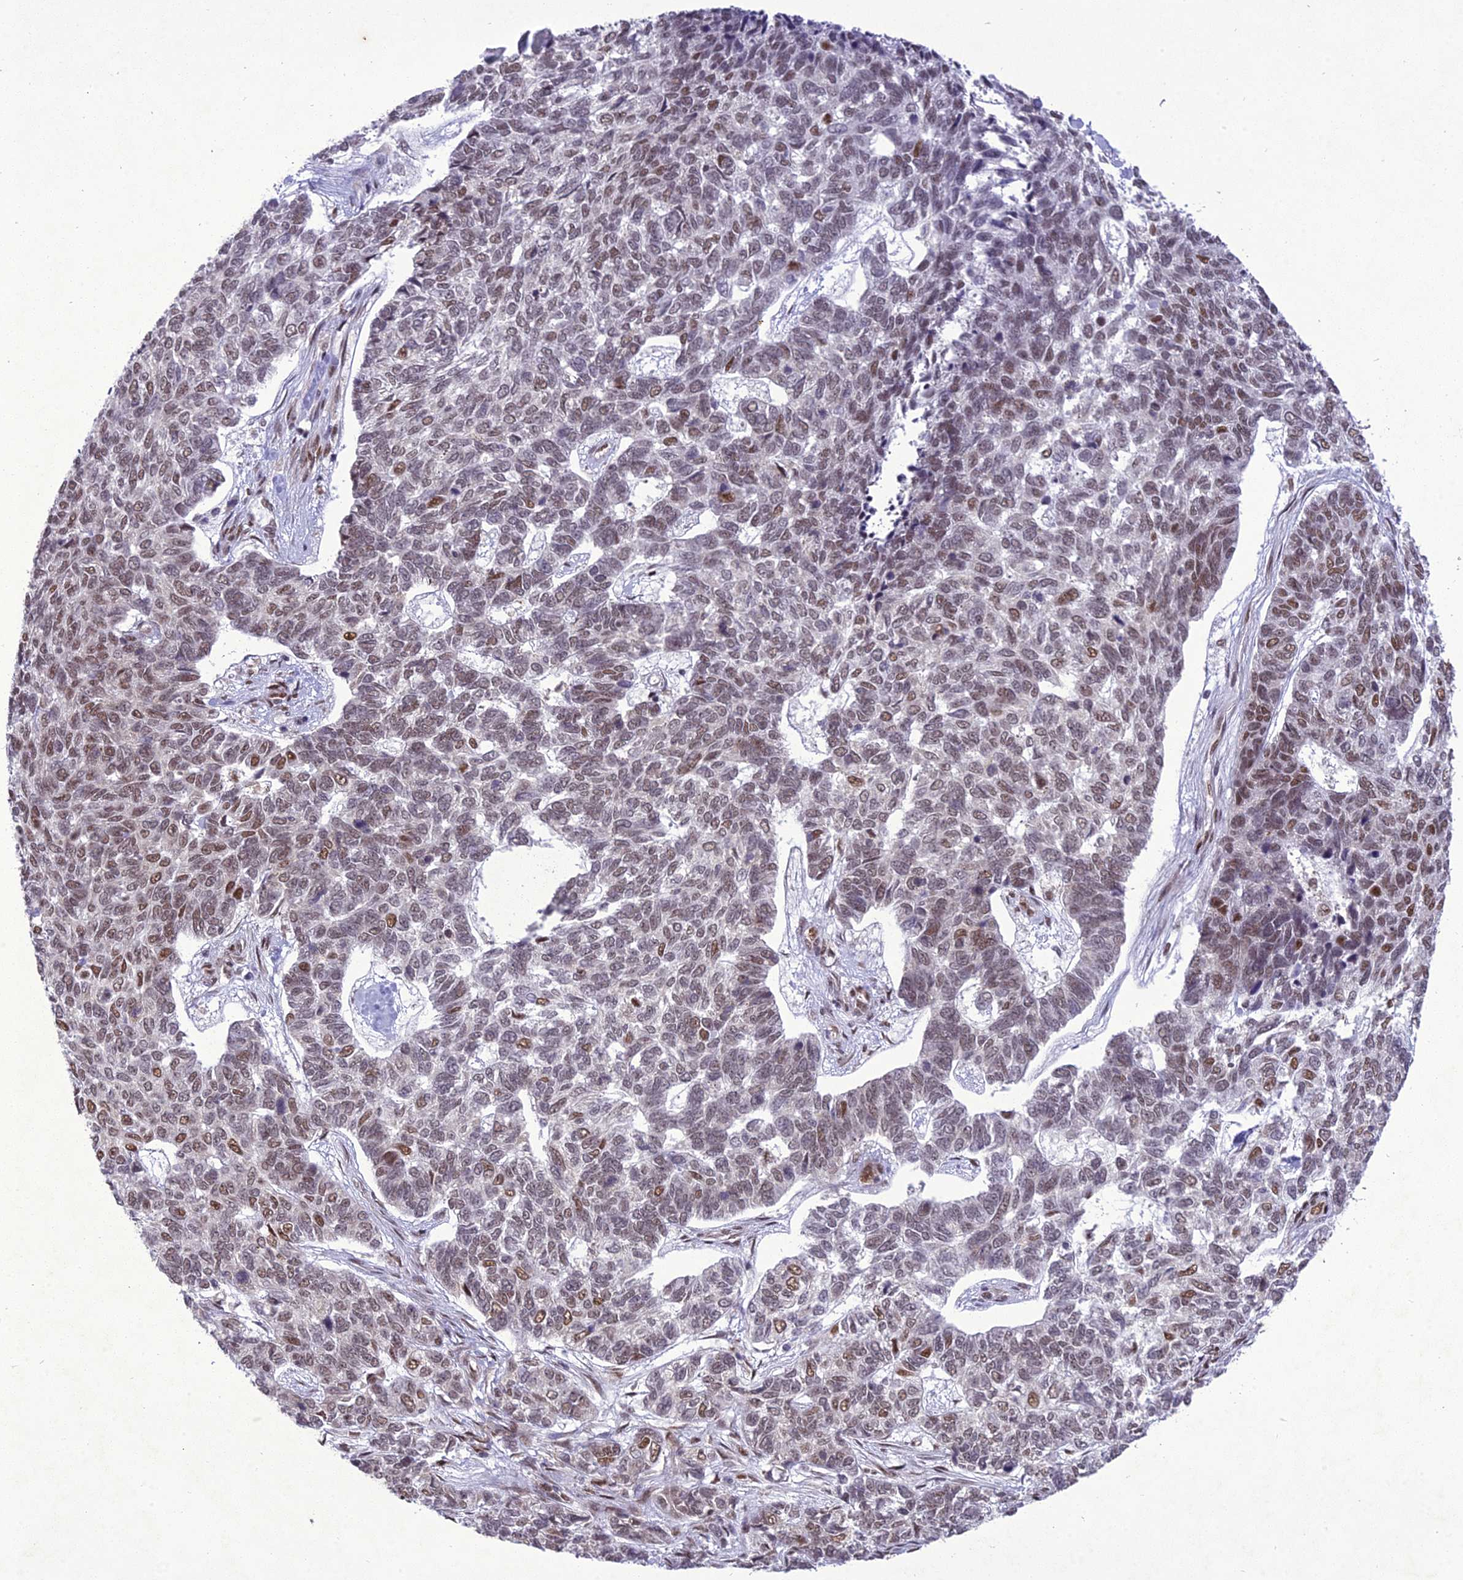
{"staining": {"intensity": "moderate", "quantity": "25%-75%", "location": "nuclear"}, "tissue": "skin cancer", "cell_type": "Tumor cells", "image_type": "cancer", "snomed": [{"axis": "morphology", "description": "Basal cell carcinoma"}, {"axis": "topography", "description": "Skin"}], "caption": "Basal cell carcinoma (skin) stained with a brown dye displays moderate nuclear positive staining in about 25%-75% of tumor cells.", "gene": "DDX1", "patient": {"sex": "female", "age": 65}}